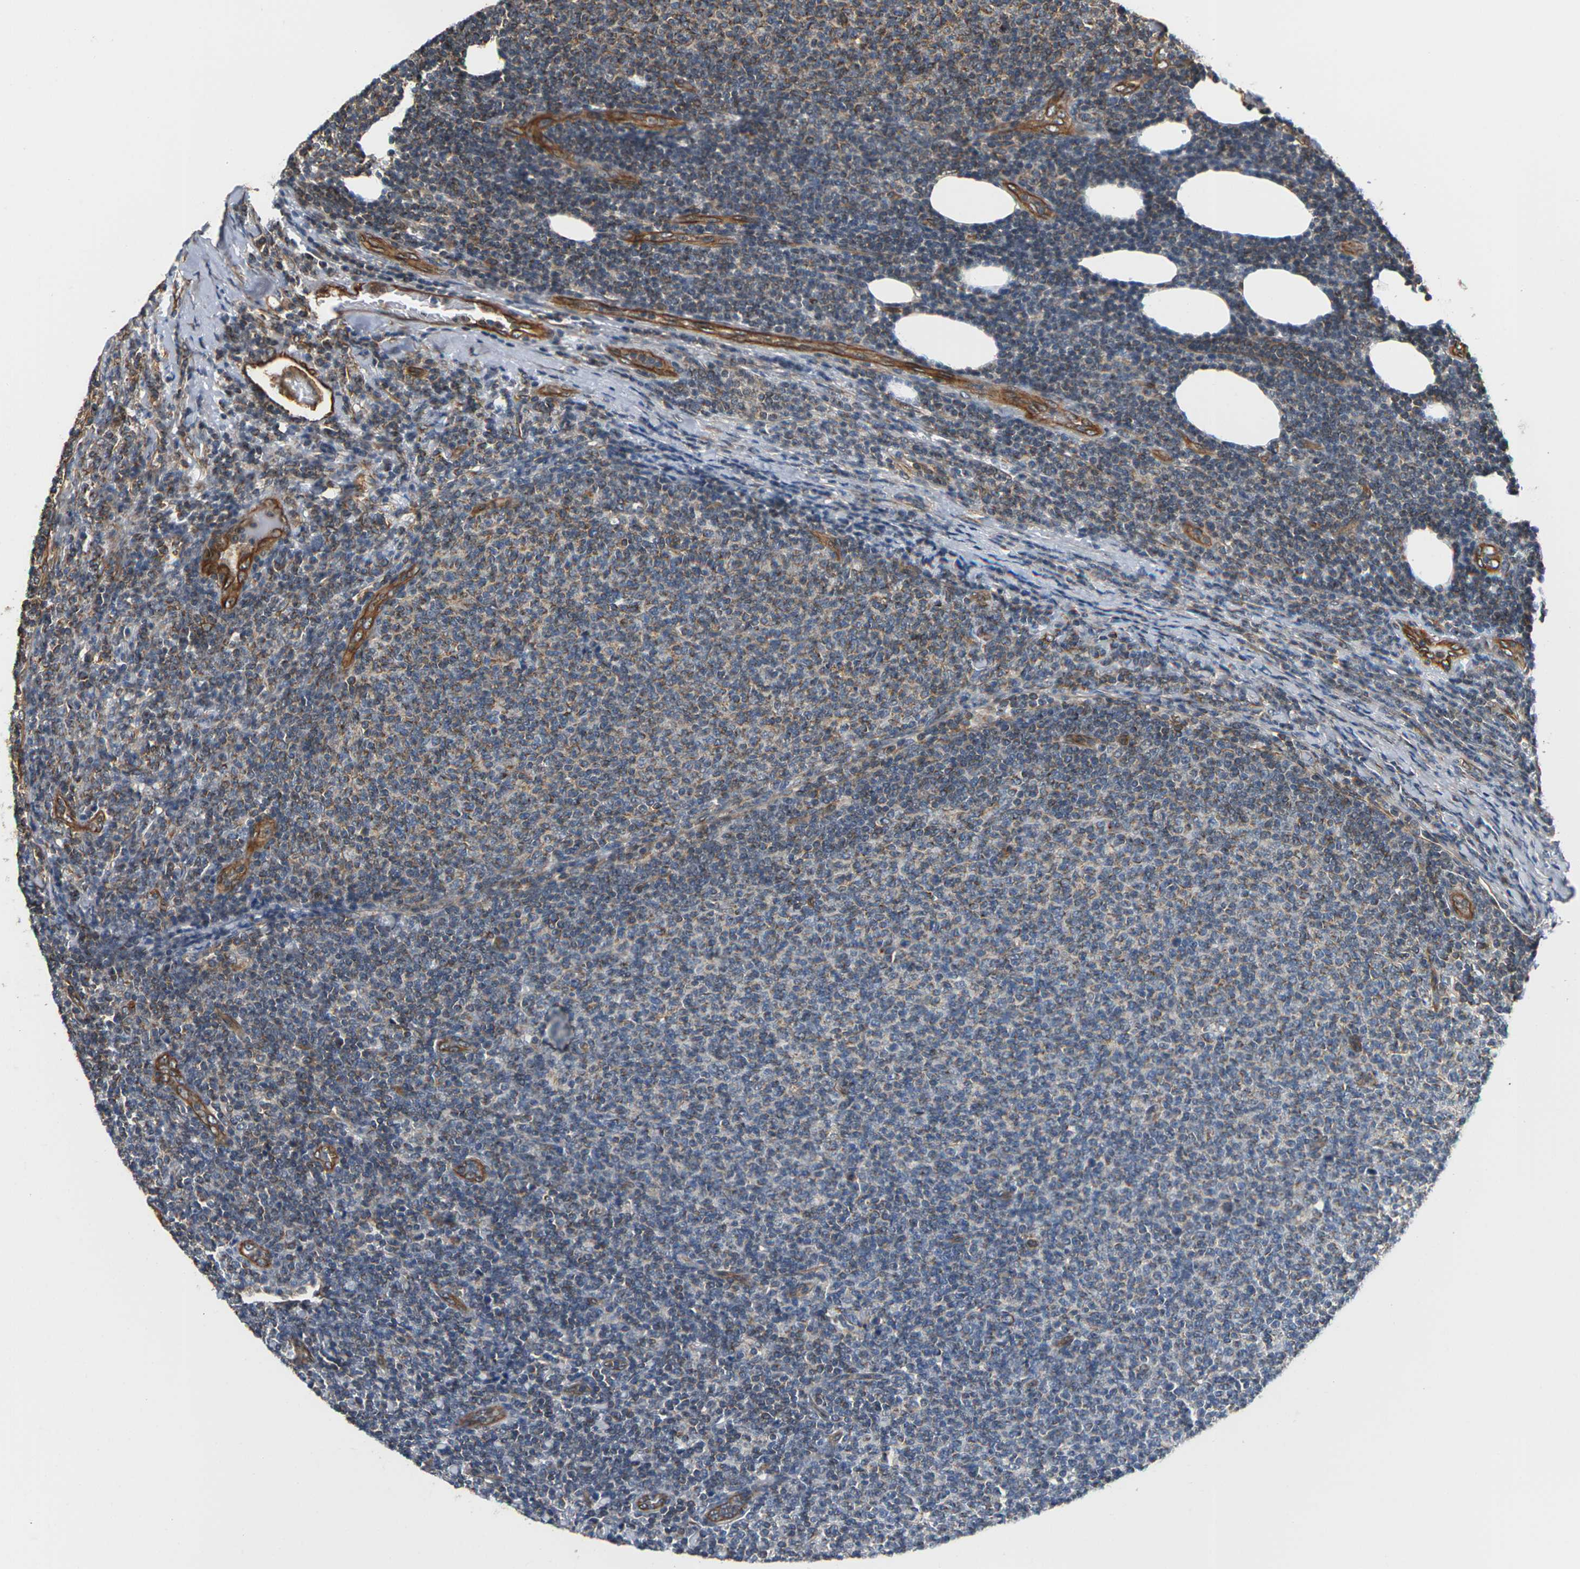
{"staining": {"intensity": "weak", "quantity": "25%-75%", "location": "cytoplasmic/membranous"}, "tissue": "lymphoma", "cell_type": "Tumor cells", "image_type": "cancer", "snomed": [{"axis": "morphology", "description": "Malignant lymphoma, non-Hodgkin's type, Low grade"}, {"axis": "topography", "description": "Lymph node"}], "caption": "Tumor cells demonstrate weak cytoplasmic/membranous expression in about 25%-75% of cells in low-grade malignant lymphoma, non-Hodgkin's type.", "gene": "PCDHB4", "patient": {"sex": "male", "age": 66}}